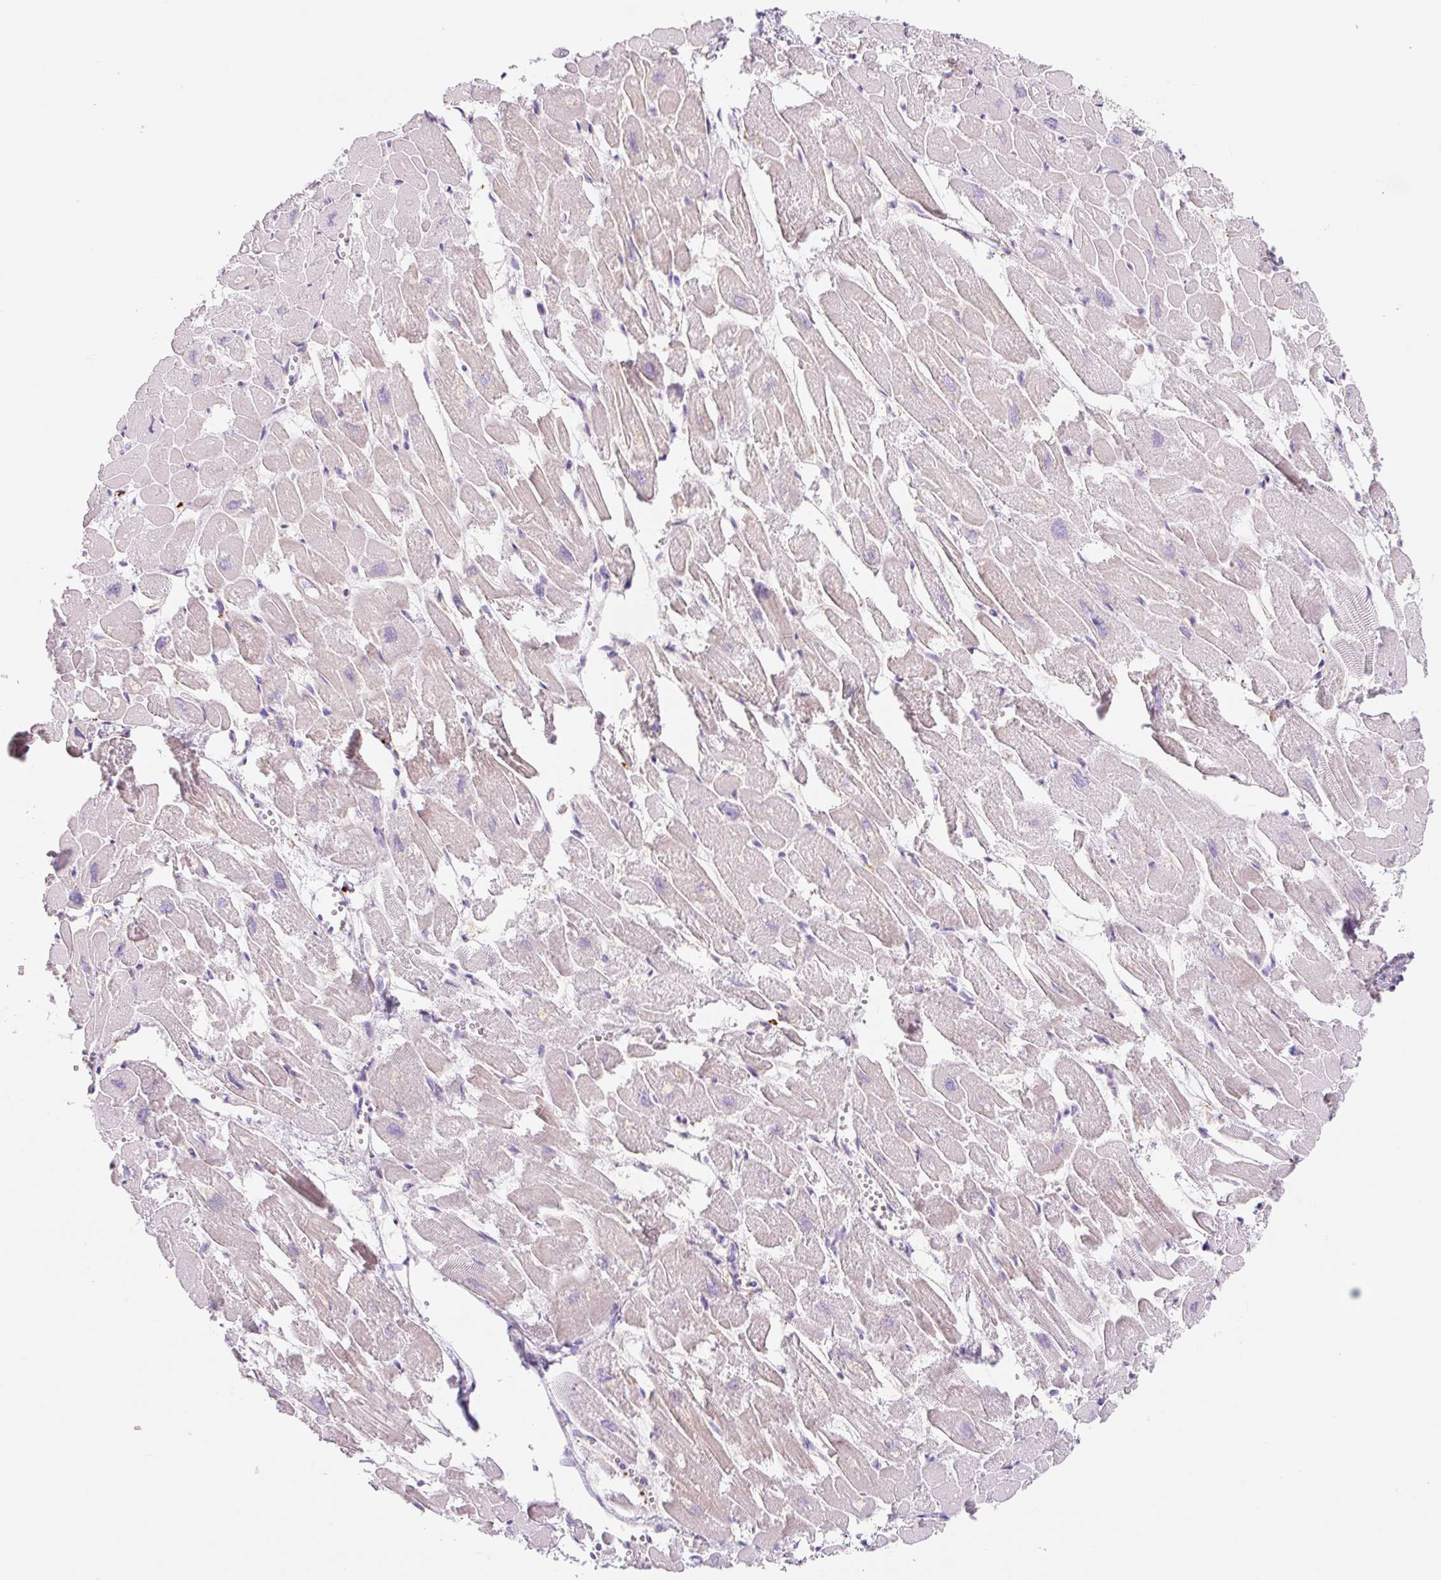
{"staining": {"intensity": "weak", "quantity": "<25%", "location": "cytoplasmic/membranous"}, "tissue": "heart muscle", "cell_type": "Cardiomyocytes", "image_type": "normal", "snomed": [{"axis": "morphology", "description": "Normal tissue, NOS"}, {"axis": "topography", "description": "Heart"}], "caption": "Heart muscle stained for a protein using immunohistochemistry displays no positivity cardiomyocytes.", "gene": "LYVE1", "patient": {"sex": "male", "age": 54}}